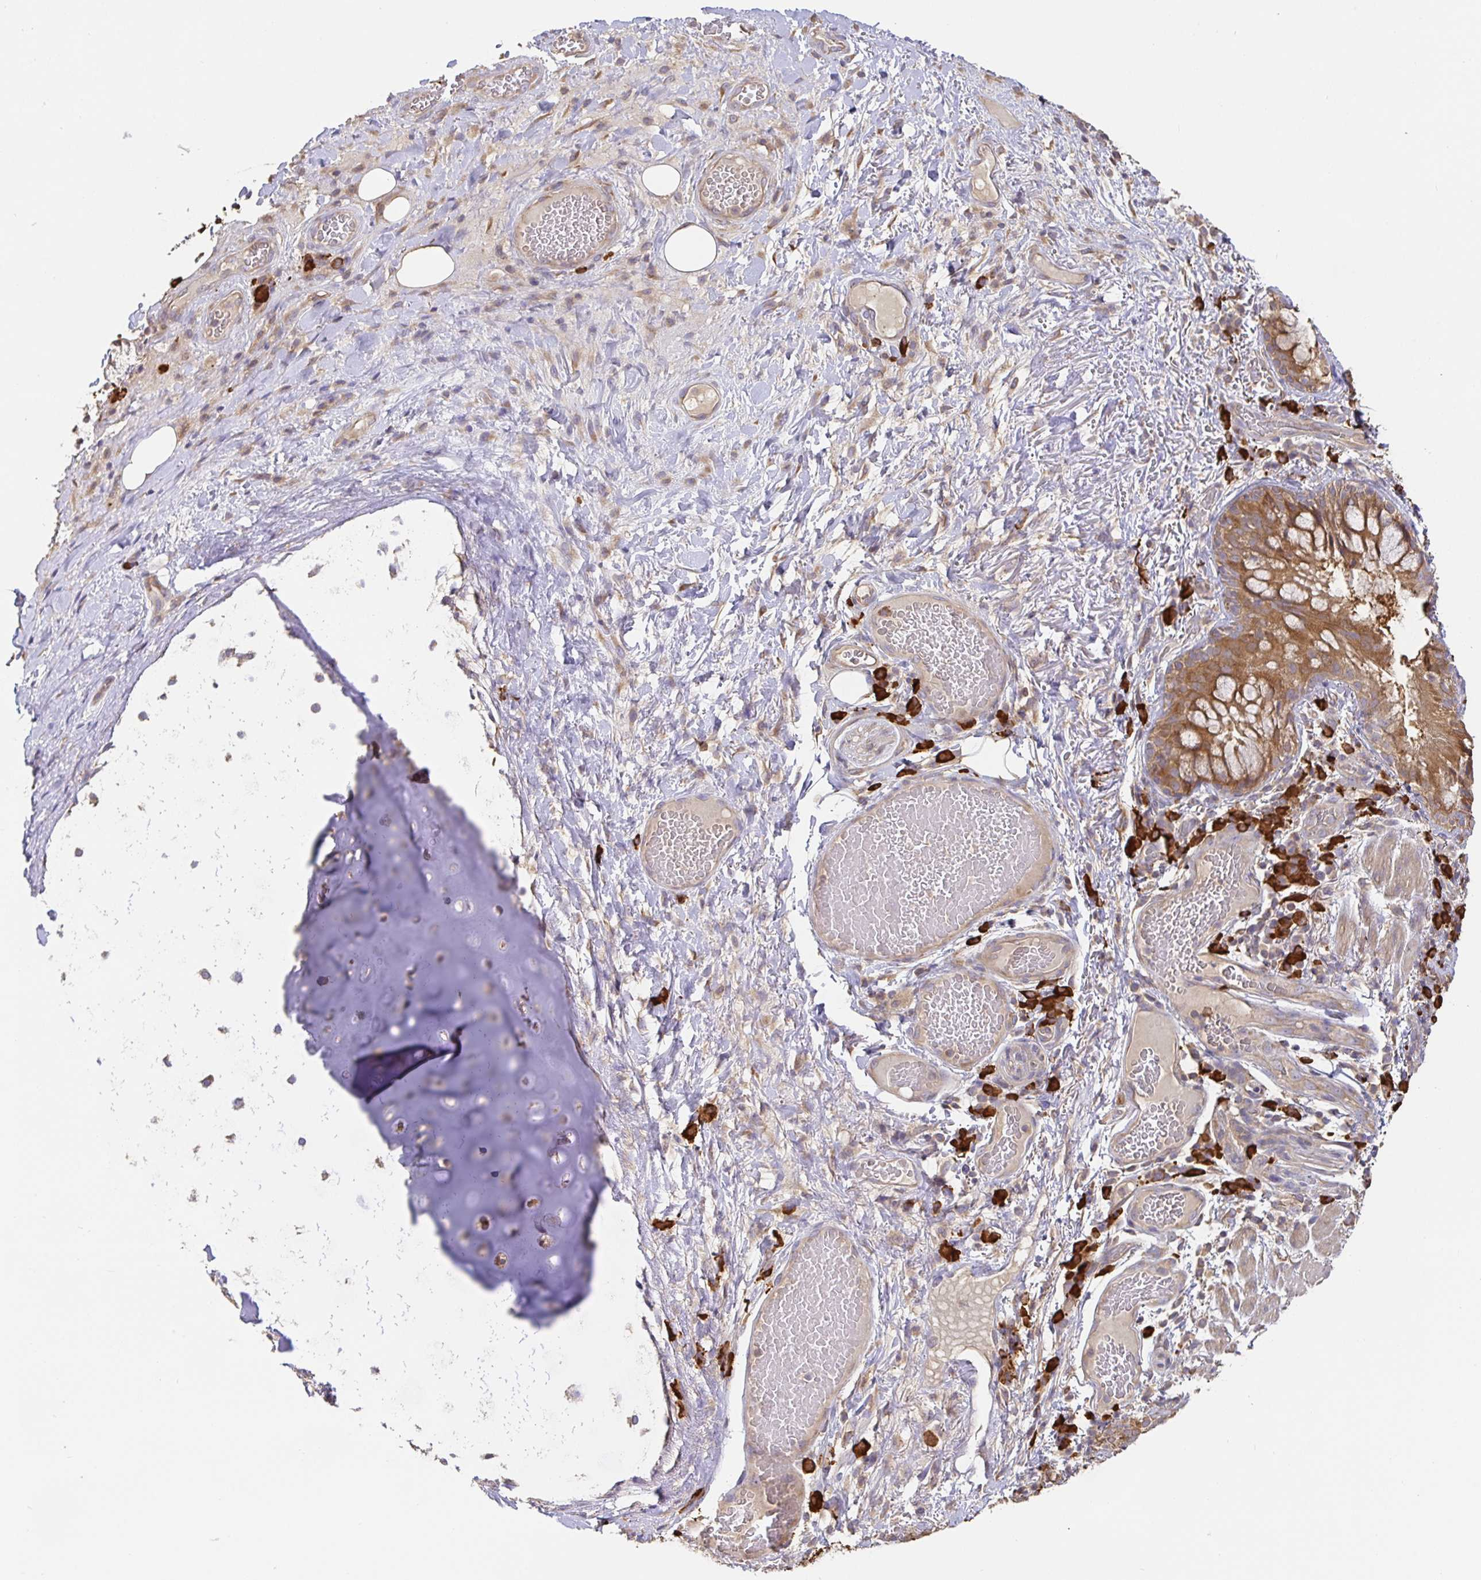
{"staining": {"intensity": "strong", "quantity": ">75%", "location": "cytoplasmic/membranous"}, "tissue": "bronchus", "cell_type": "Respiratory epithelial cells", "image_type": "normal", "snomed": [{"axis": "morphology", "description": "Normal tissue, NOS"}, {"axis": "topography", "description": "Lymph node"}, {"axis": "topography", "description": "Bronchus"}], "caption": "The histopathology image reveals immunohistochemical staining of benign bronchus. There is strong cytoplasmic/membranous expression is present in about >75% of respiratory epithelial cells.", "gene": "HAGH", "patient": {"sex": "male", "age": 56}}